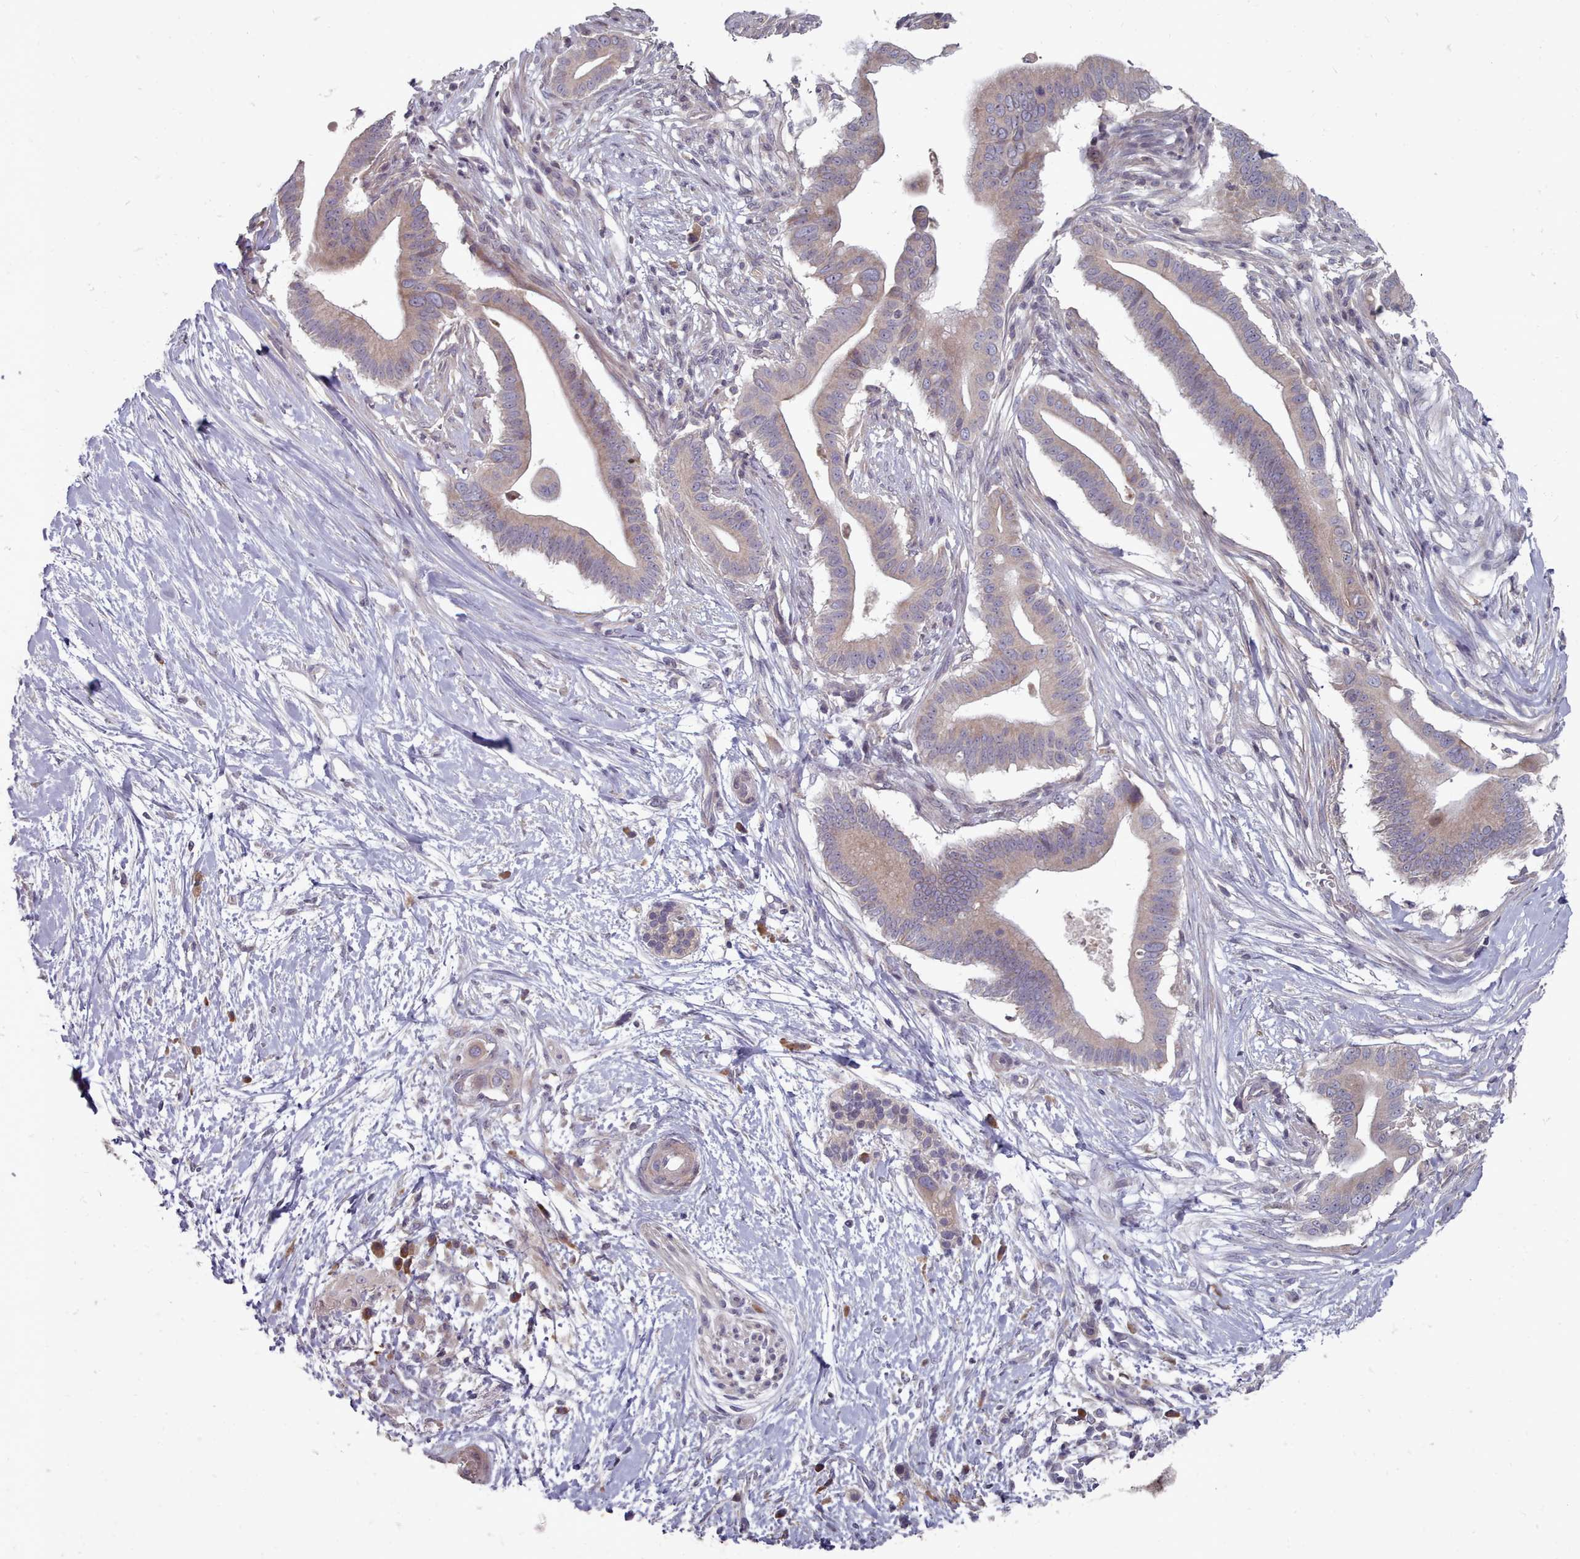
{"staining": {"intensity": "weak", "quantity": "25%-75%", "location": "cytoplasmic/membranous"}, "tissue": "pancreatic cancer", "cell_type": "Tumor cells", "image_type": "cancer", "snomed": [{"axis": "morphology", "description": "Adenocarcinoma, NOS"}, {"axis": "topography", "description": "Pancreas"}], "caption": "Protein staining reveals weak cytoplasmic/membranous staining in about 25%-75% of tumor cells in pancreatic cancer (adenocarcinoma).", "gene": "ACKR3", "patient": {"sex": "male", "age": 68}}